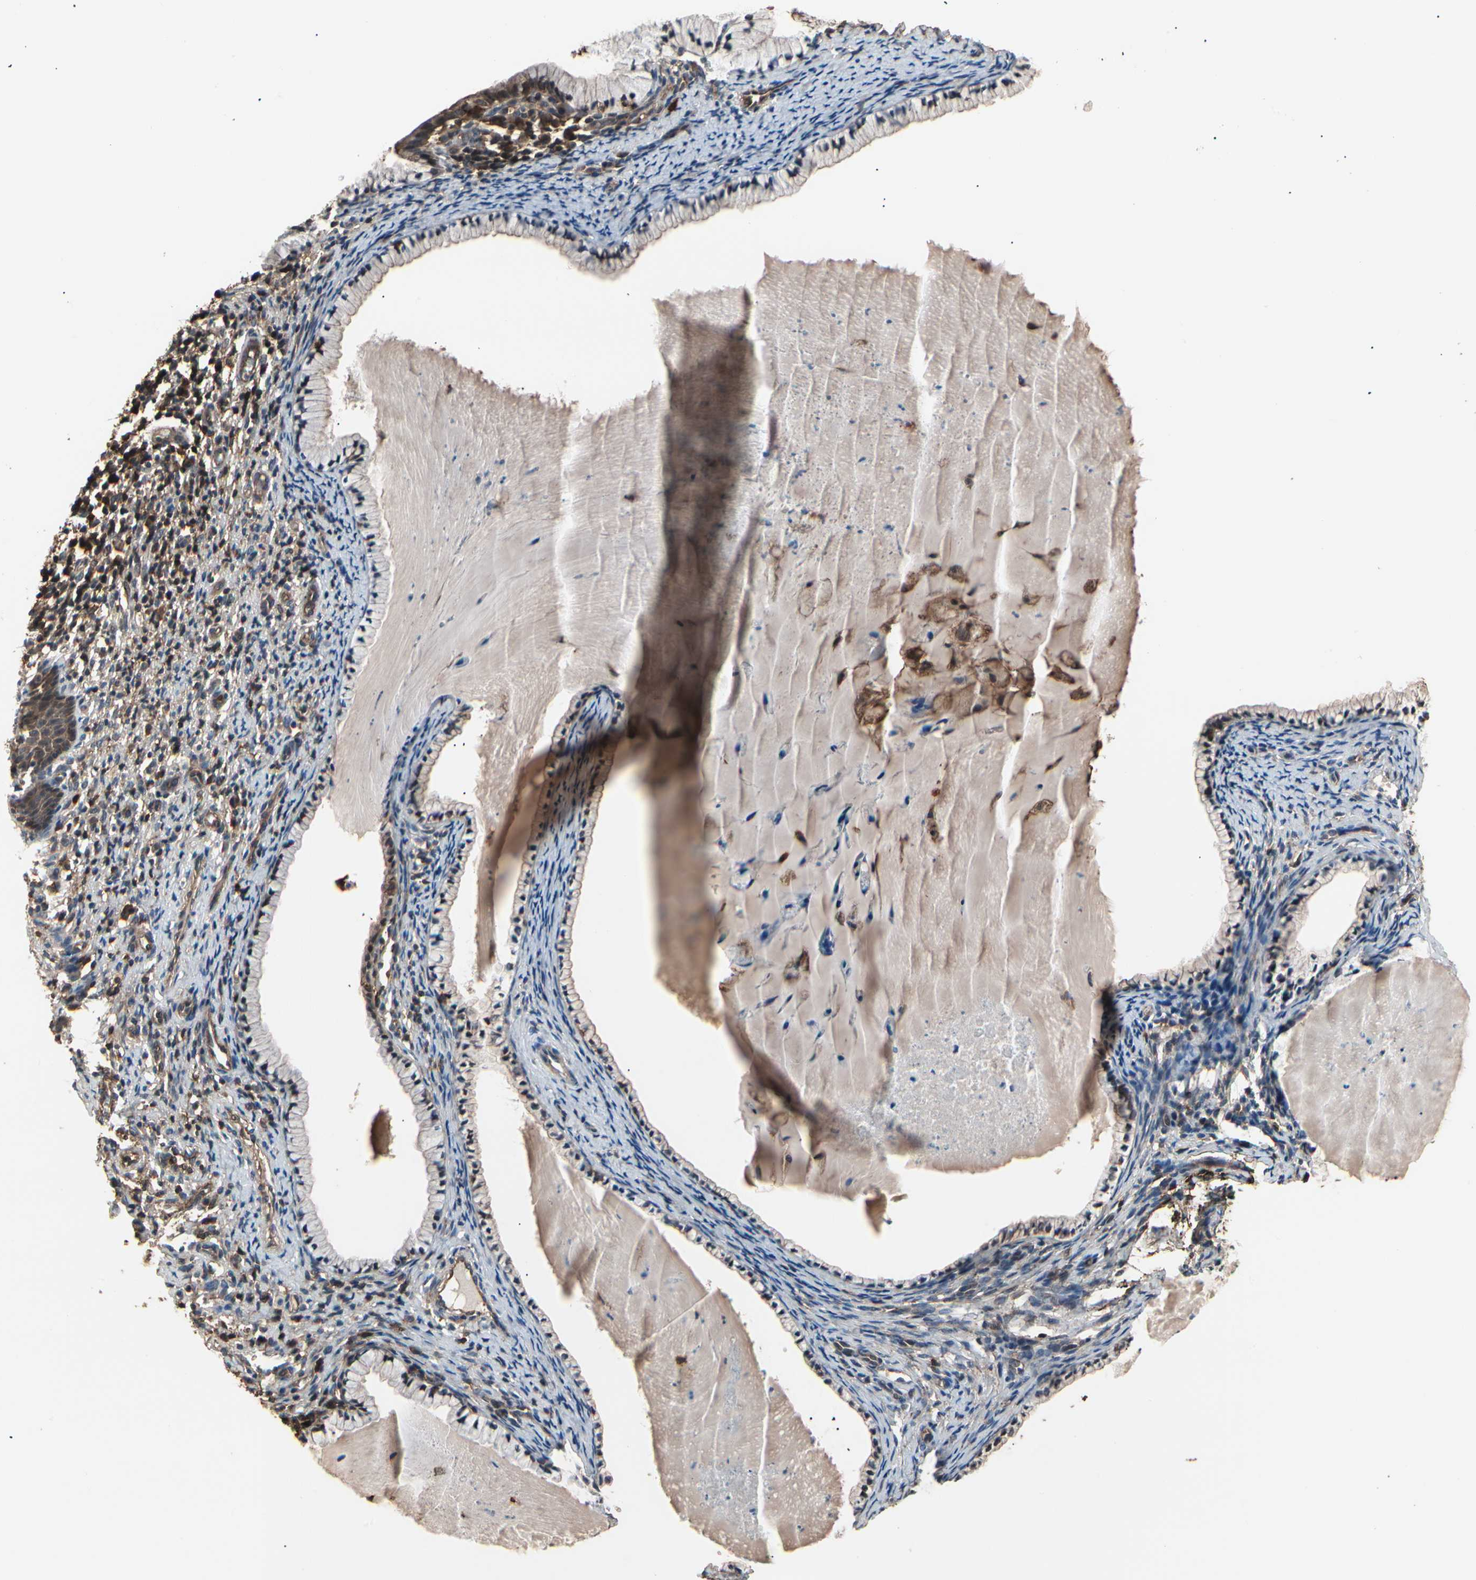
{"staining": {"intensity": "weak", "quantity": "<25%", "location": "cytoplasmic/membranous"}, "tissue": "cervix", "cell_type": "Glandular cells", "image_type": "normal", "snomed": [{"axis": "morphology", "description": "Normal tissue, NOS"}, {"axis": "topography", "description": "Cervix"}], "caption": "This is an IHC image of benign human cervix. There is no staining in glandular cells.", "gene": "MAPK13", "patient": {"sex": "female", "age": 70}}